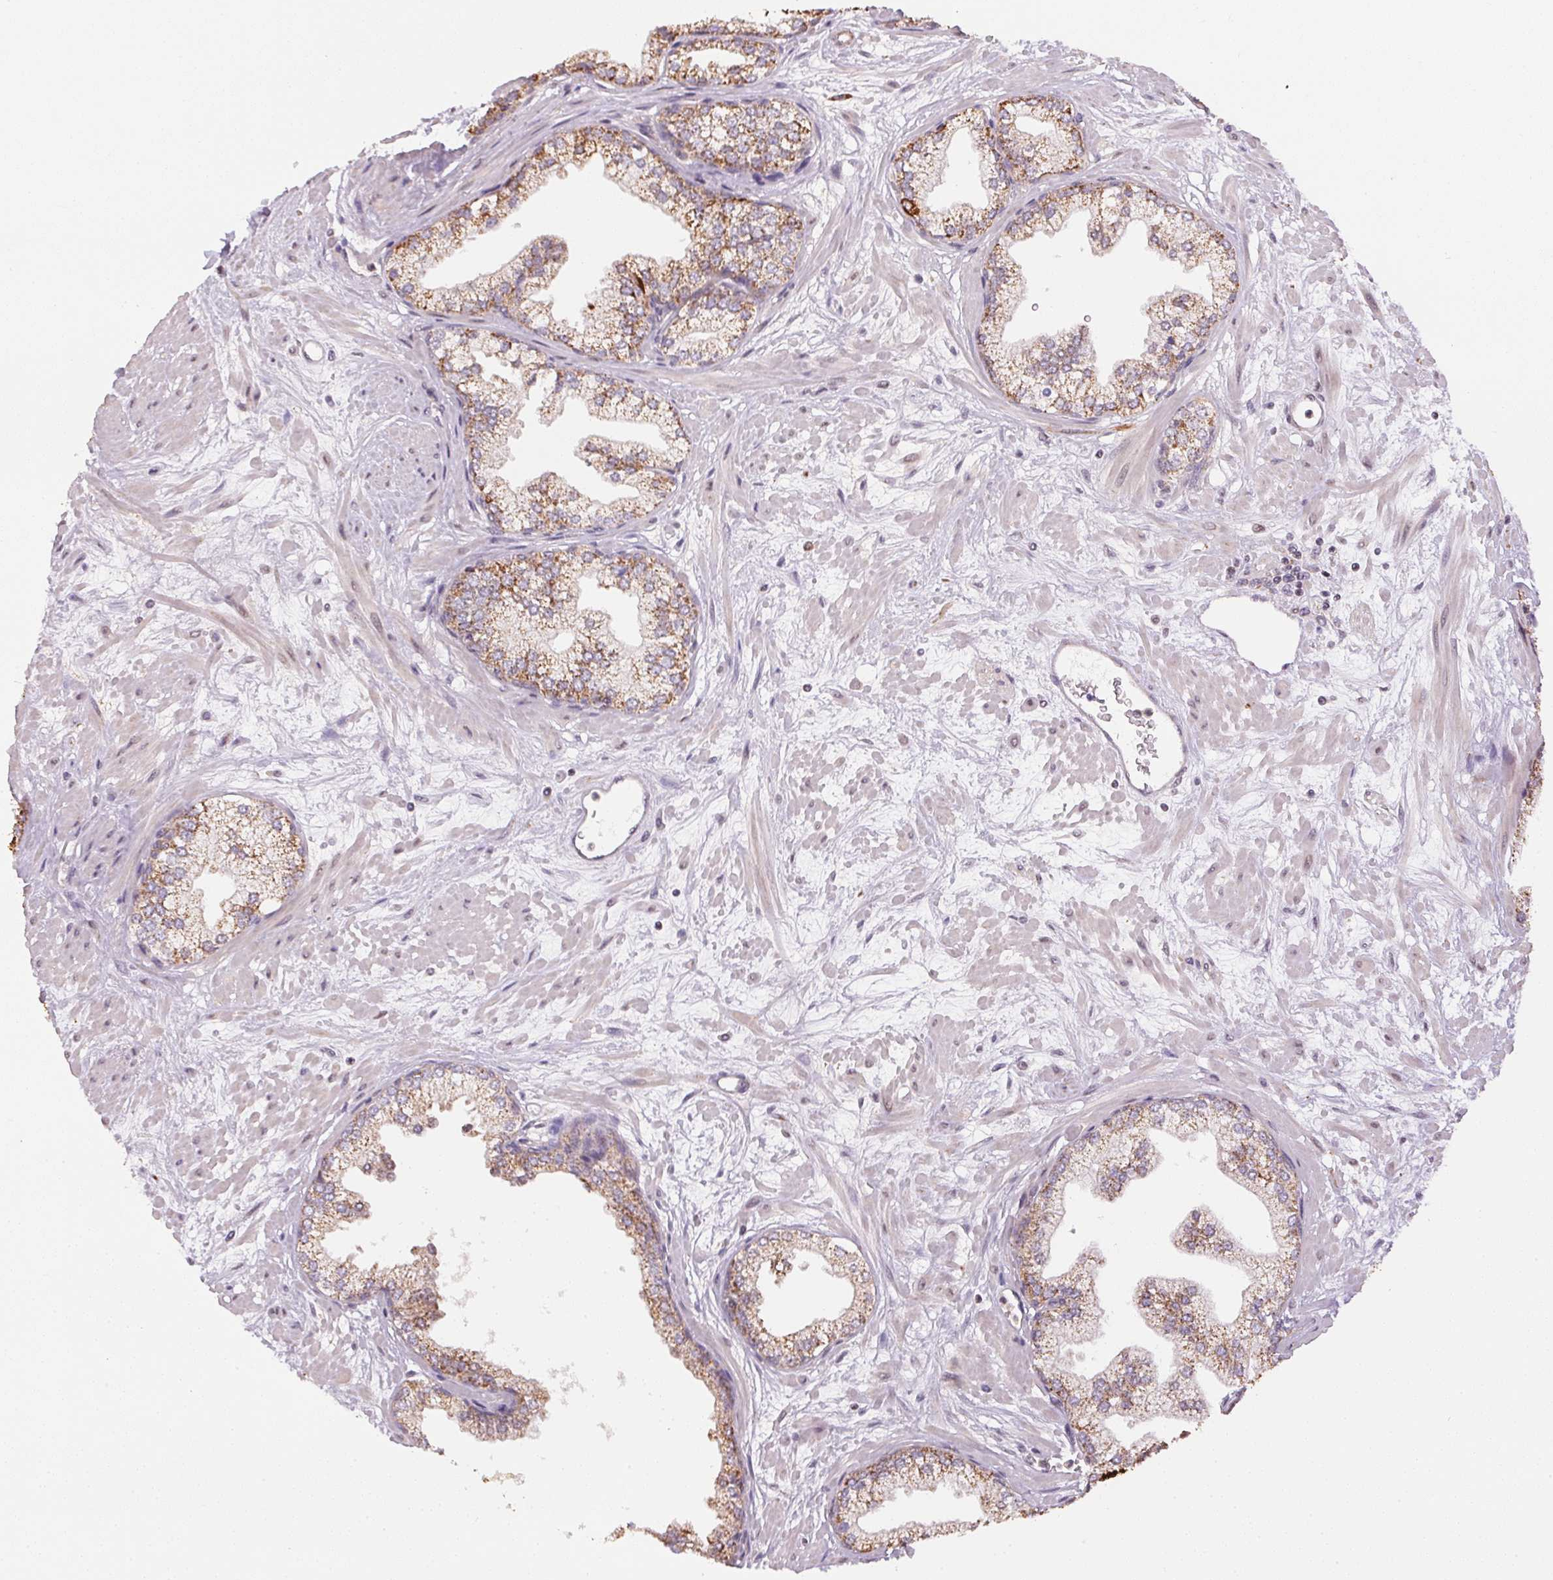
{"staining": {"intensity": "moderate", "quantity": "25%-75%", "location": "cytoplasmic/membranous"}, "tissue": "prostate", "cell_type": "Glandular cells", "image_type": "normal", "snomed": [{"axis": "morphology", "description": "Normal tissue, NOS"}, {"axis": "topography", "description": "Prostate"}, {"axis": "topography", "description": "Peripheral nerve tissue"}], "caption": "Moderate cytoplasmic/membranous protein expression is appreciated in approximately 25%-75% of glandular cells in prostate. (DAB IHC, brown staining for protein, blue staining for nuclei).", "gene": "SC5D", "patient": {"sex": "male", "age": 61}}